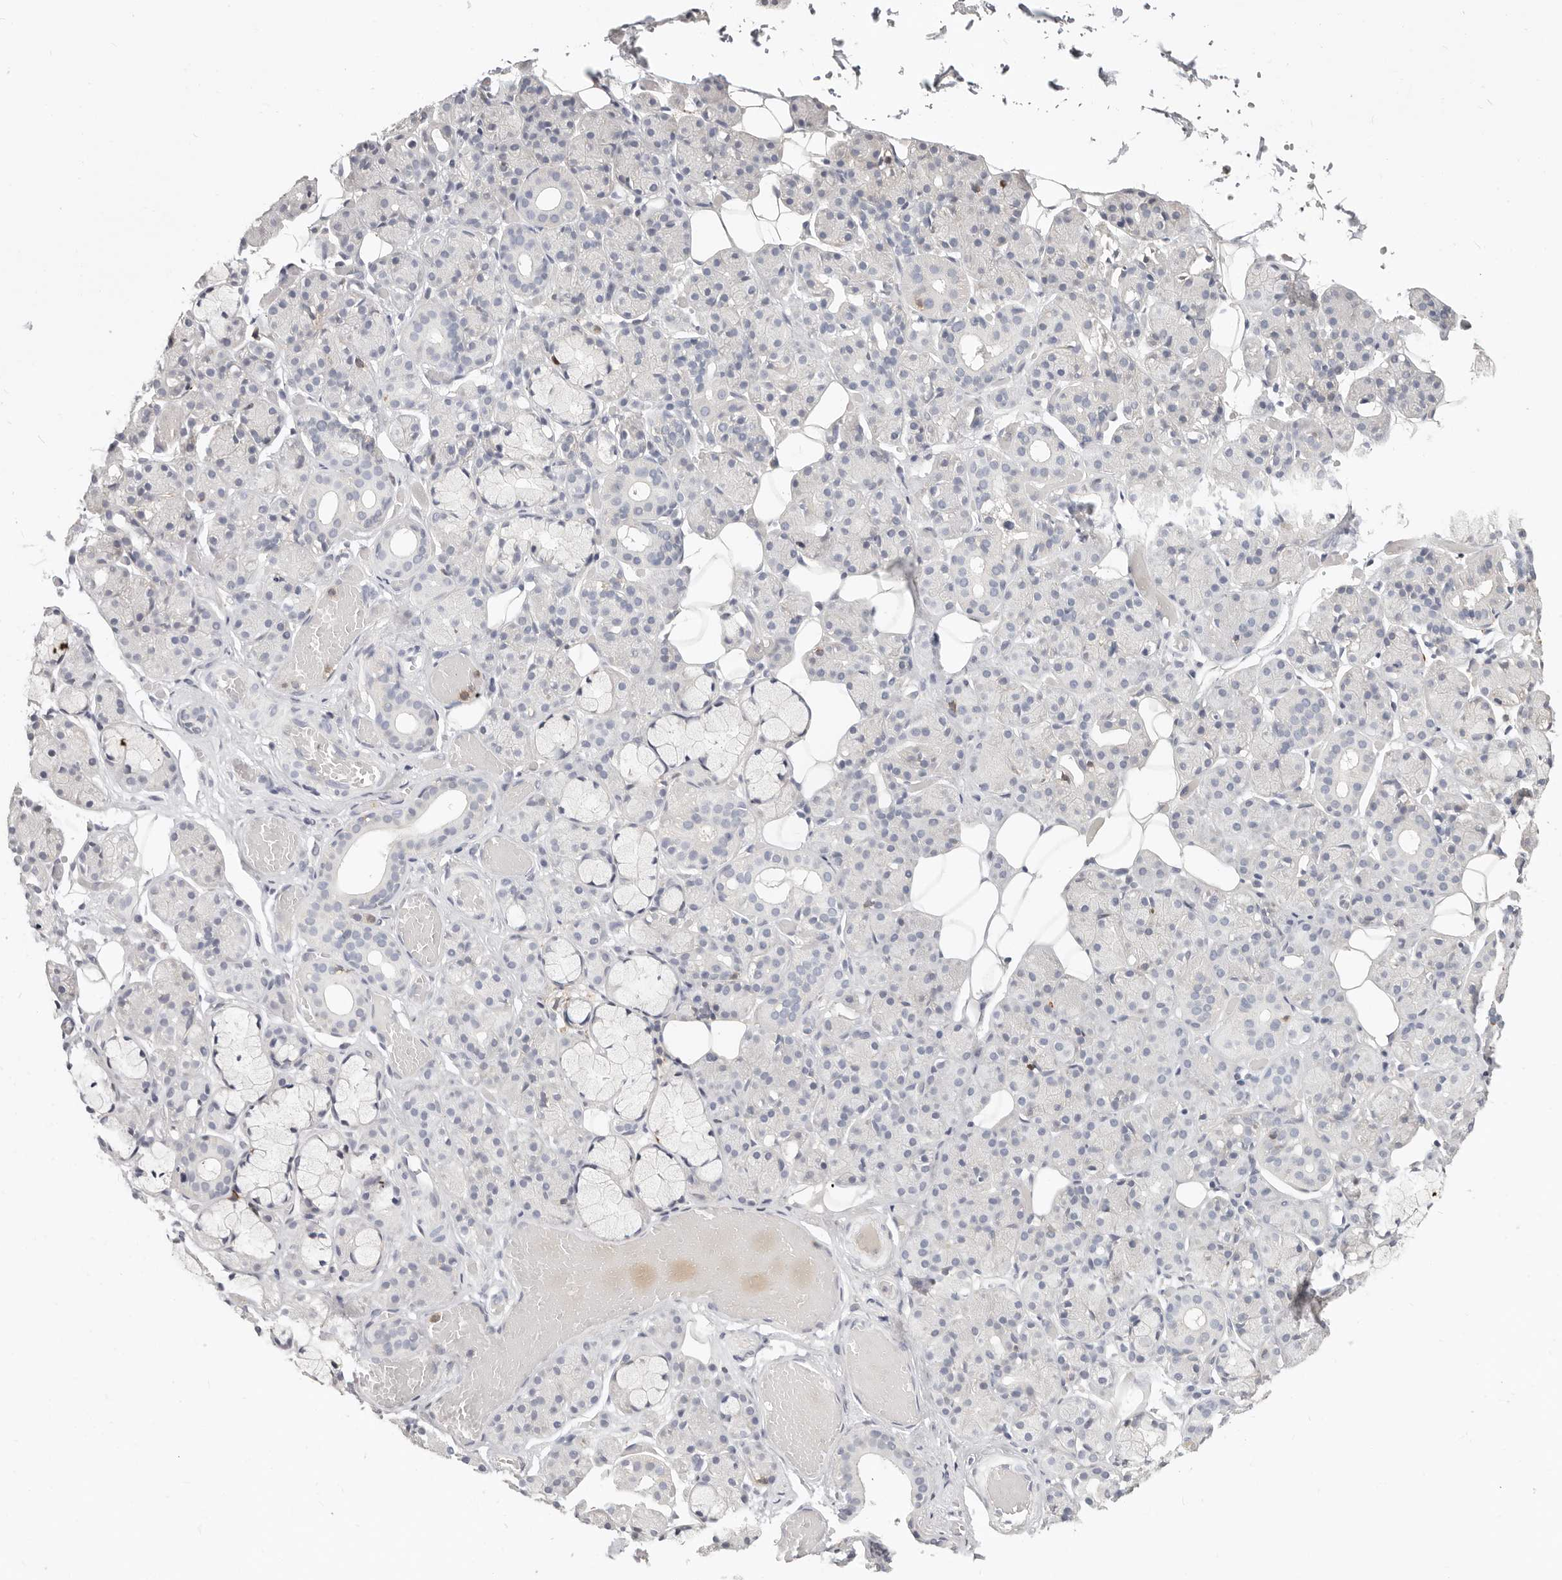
{"staining": {"intensity": "negative", "quantity": "none", "location": "none"}, "tissue": "salivary gland", "cell_type": "Glandular cells", "image_type": "normal", "snomed": [{"axis": "morphology", "description": "Normal tissue, NOS"}, {"axis": "topography", "description": "Salivary gland"}], "caption": "An image of human salivary gland is negative for staining in glandular cells.", "gene": "TMEM63B", "patient": {"sex": "male", "age": 63}}